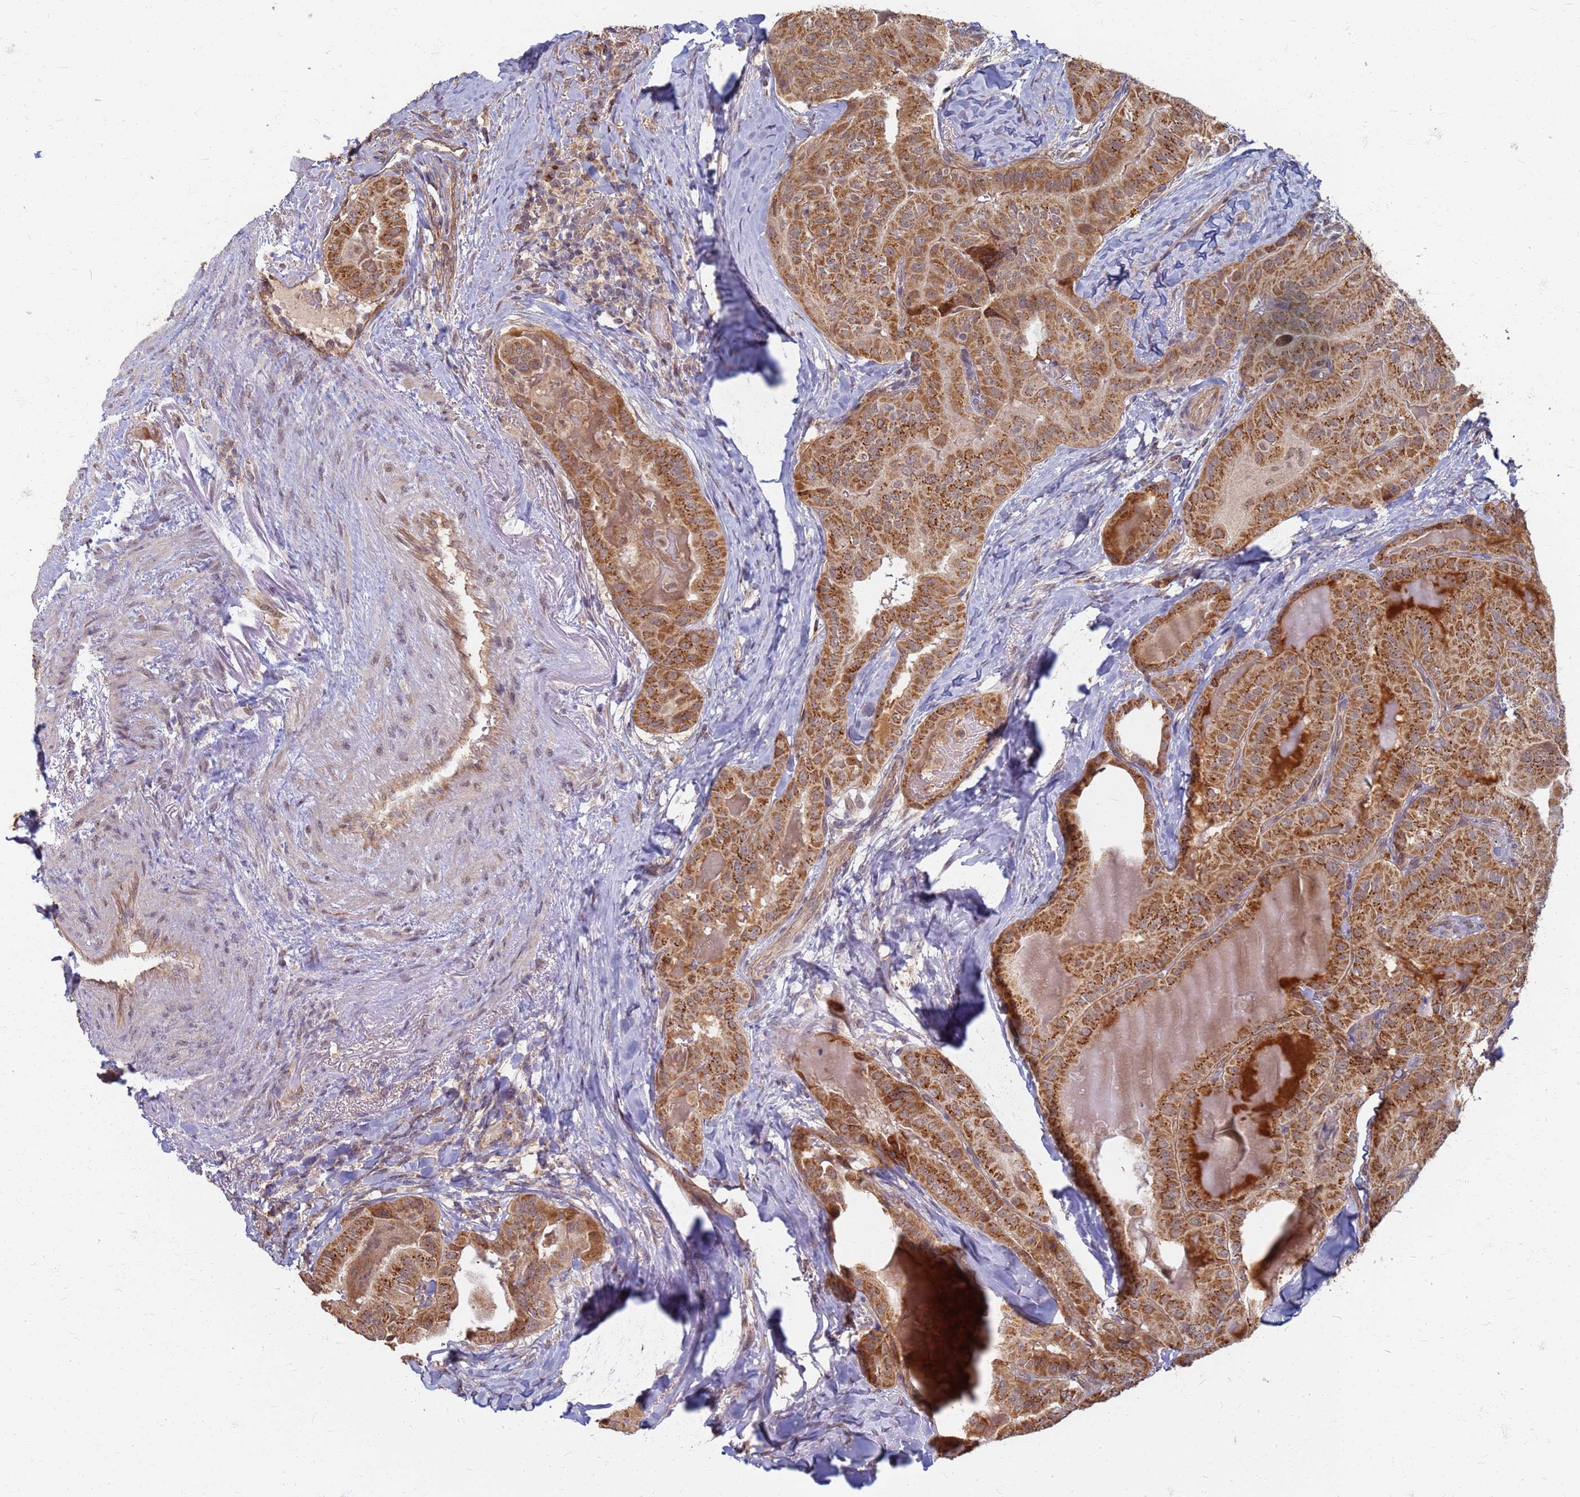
{"staining": {"intensity": "moderate", "quantity": ">75%", "location": "cytoplasmic/membranous"}, "tissue": "thyroid cancer", "cell_type": "Tumor cells", "image_type": "cancer", "snomed": [{"axis": "morphology", "description": "Papillary adenocarcinoma, NOS"}, {"axis": "topography", "description": "Thyroid gland"}], "caption": "Immunohistochemistry (IHC) micrograph of neoplastic tissue: human papillary adenocarcinoma (thyroid) stained using IHC reveals medium levels of moderate protein expression localized specifically in the cytoplasmic/membranous of tumor cells, appearing as a cytoplasmic/membranous brown color.", "gene": "ITGB4", "patient": {"sex": "female", "age": 68}}